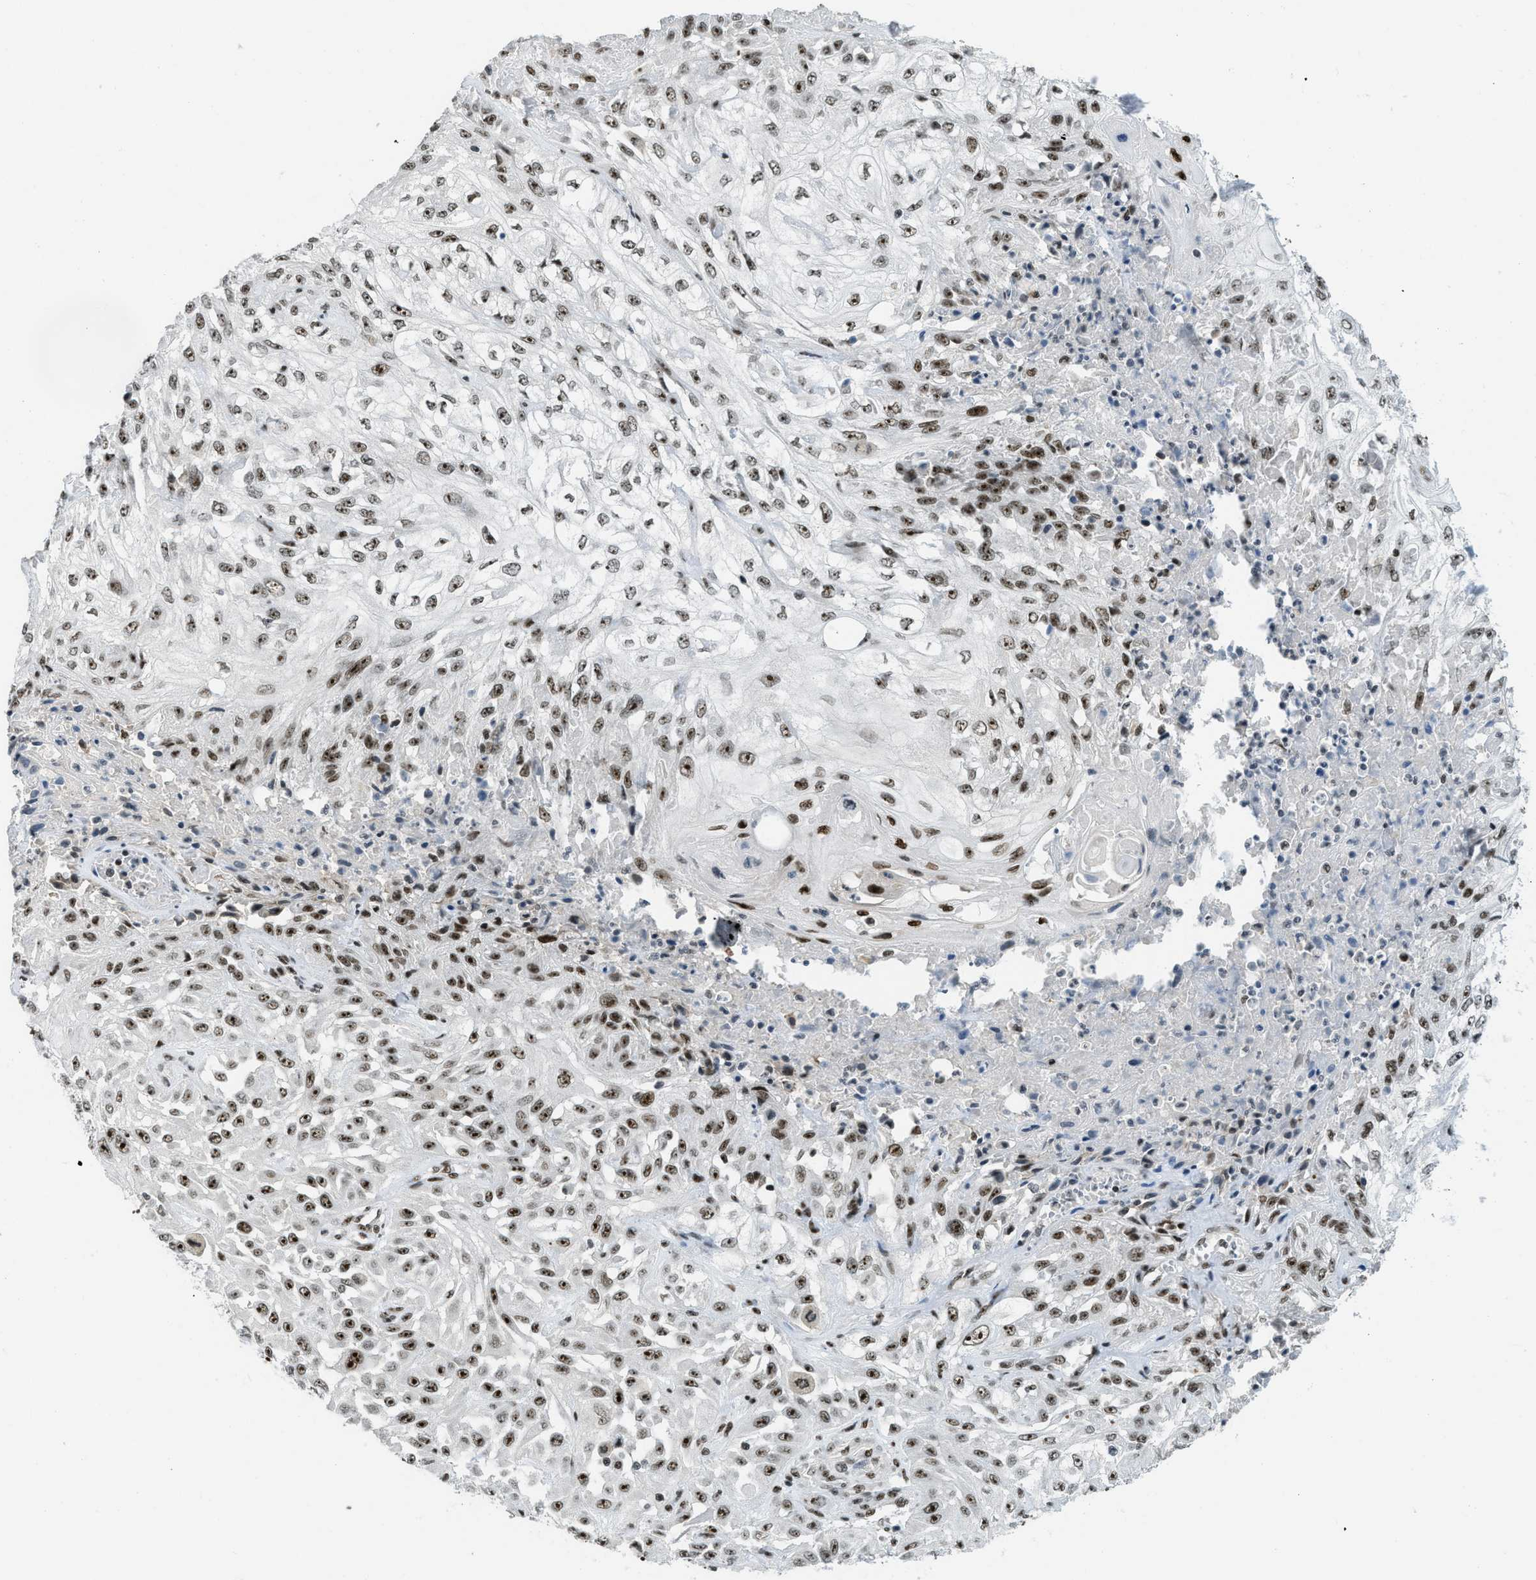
{"staining": {"intensity": "strong", "quantity": ">75%", "location": "nuclear"}, "tissue": "skin cancer", "cell_type": "Tumor cells", "image_type": "cancer", "snomed": [{"axis": "morphology", "description": "Squamous cell carcinoma, NOS"}, {"axis": "morphology", "description": "Squamous cell carcinoma, metastatic, NOS"}, {"axis": "topography", "description": "Skin"}, {"axis": "topography", "description": "Lymph node"}], "caption": "Immunohistochemistry (IHC) image of neoplastic tissue: skin metastatic squamous cell carcinoma stained using IHC reveals high levels of strong protein expression localized specifically in the nuclear of tumor cells, appearing as a nuclear brown color.", "gene": "URB1", "patient": {"sex": "male", "age": 75}}